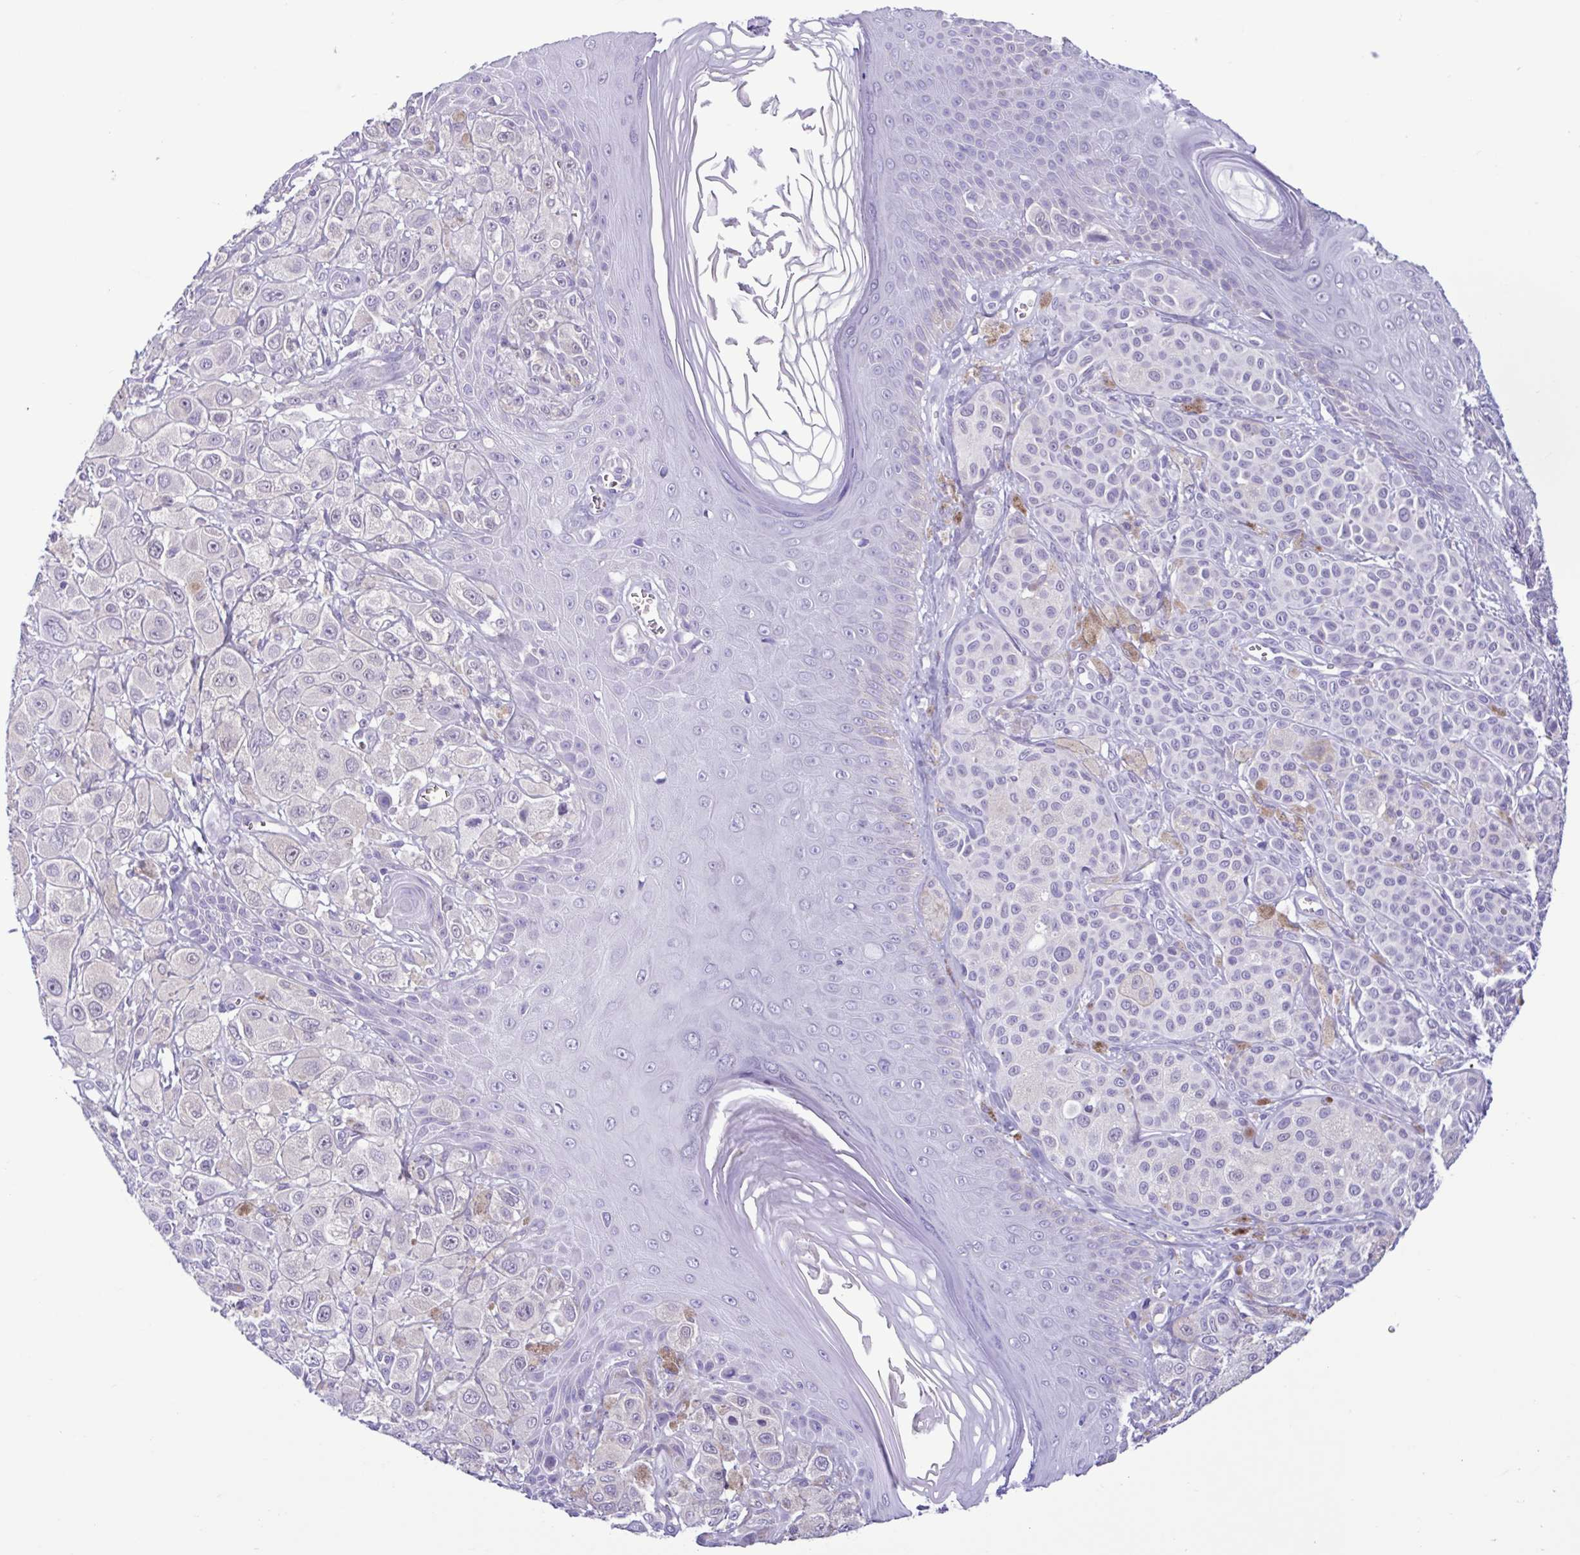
{"staining": {"intensity": "negative", "quantity": "none", "location": "none"}, "tissue": "melanoma", "cell_type": "Tumor cells", "image_type": "cancer", "snomed": [{"axis": "morphology", "description": "Malignant melanoma, NOS"}, {"axis": "topography", "description": "Skin"}], "caption": "Tumor cells show no significant protein positivity in melanoma.", "gene": "CBY2", "patient": {"sex": "male", "age": 67}}